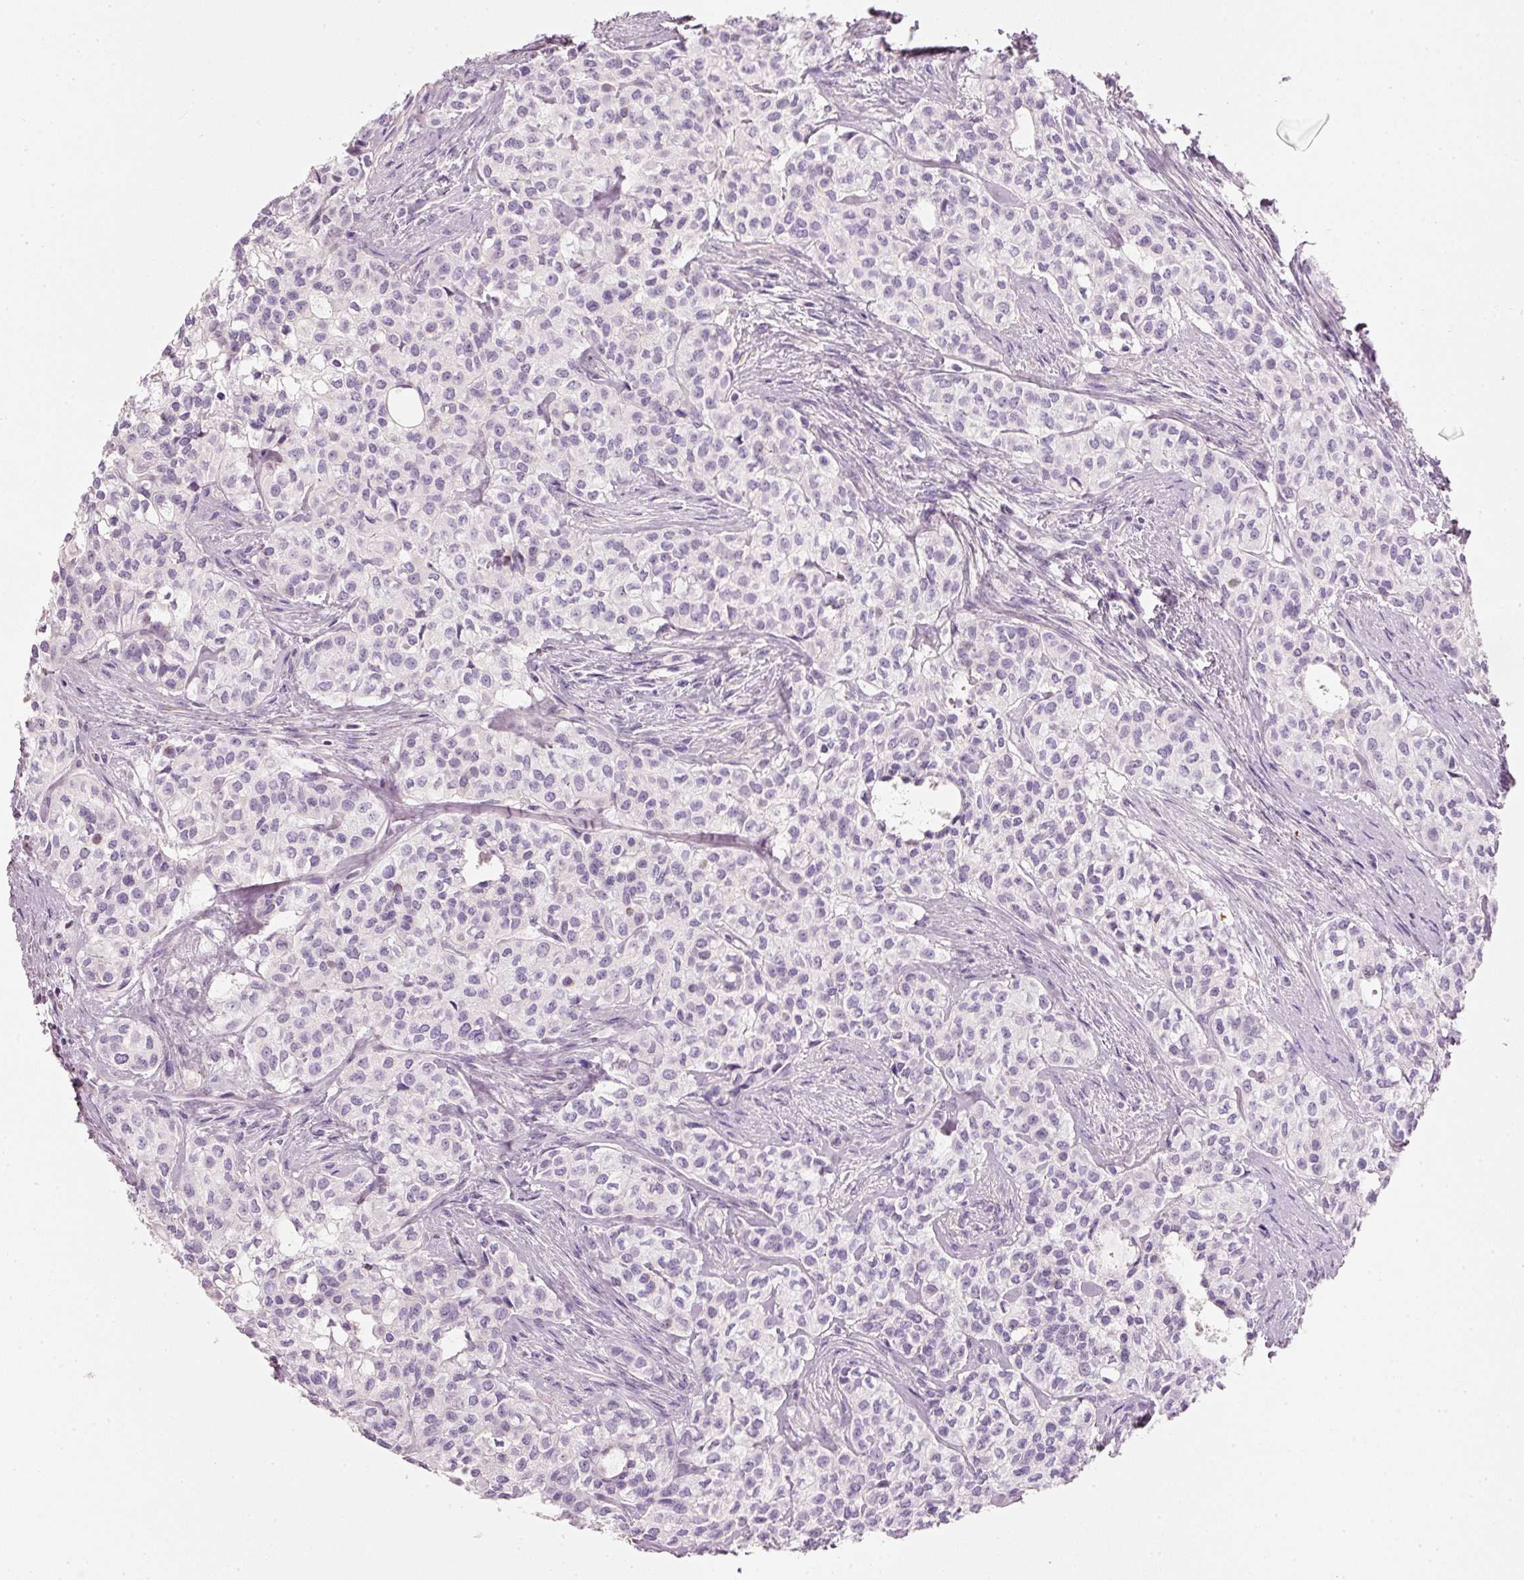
{"staining": {"intensity": "negative", "quantity": "none", "location": "none"}, "tissue": "head and neck cancer", "cell_type": "Tumor cells", "image_type": "cancer", "snomed": [{"axis": "morphology", "description": "Adenocarcinoma, NOS"}, {"axis": "topography", "description": "Head-Neck"}], "caption": "Micrograph shows no significant protein staining in tumor cells of head and neck adenocarcinoma.", "gene": "PDXDC1", "patient": {"sex": "male", "age": 81}}